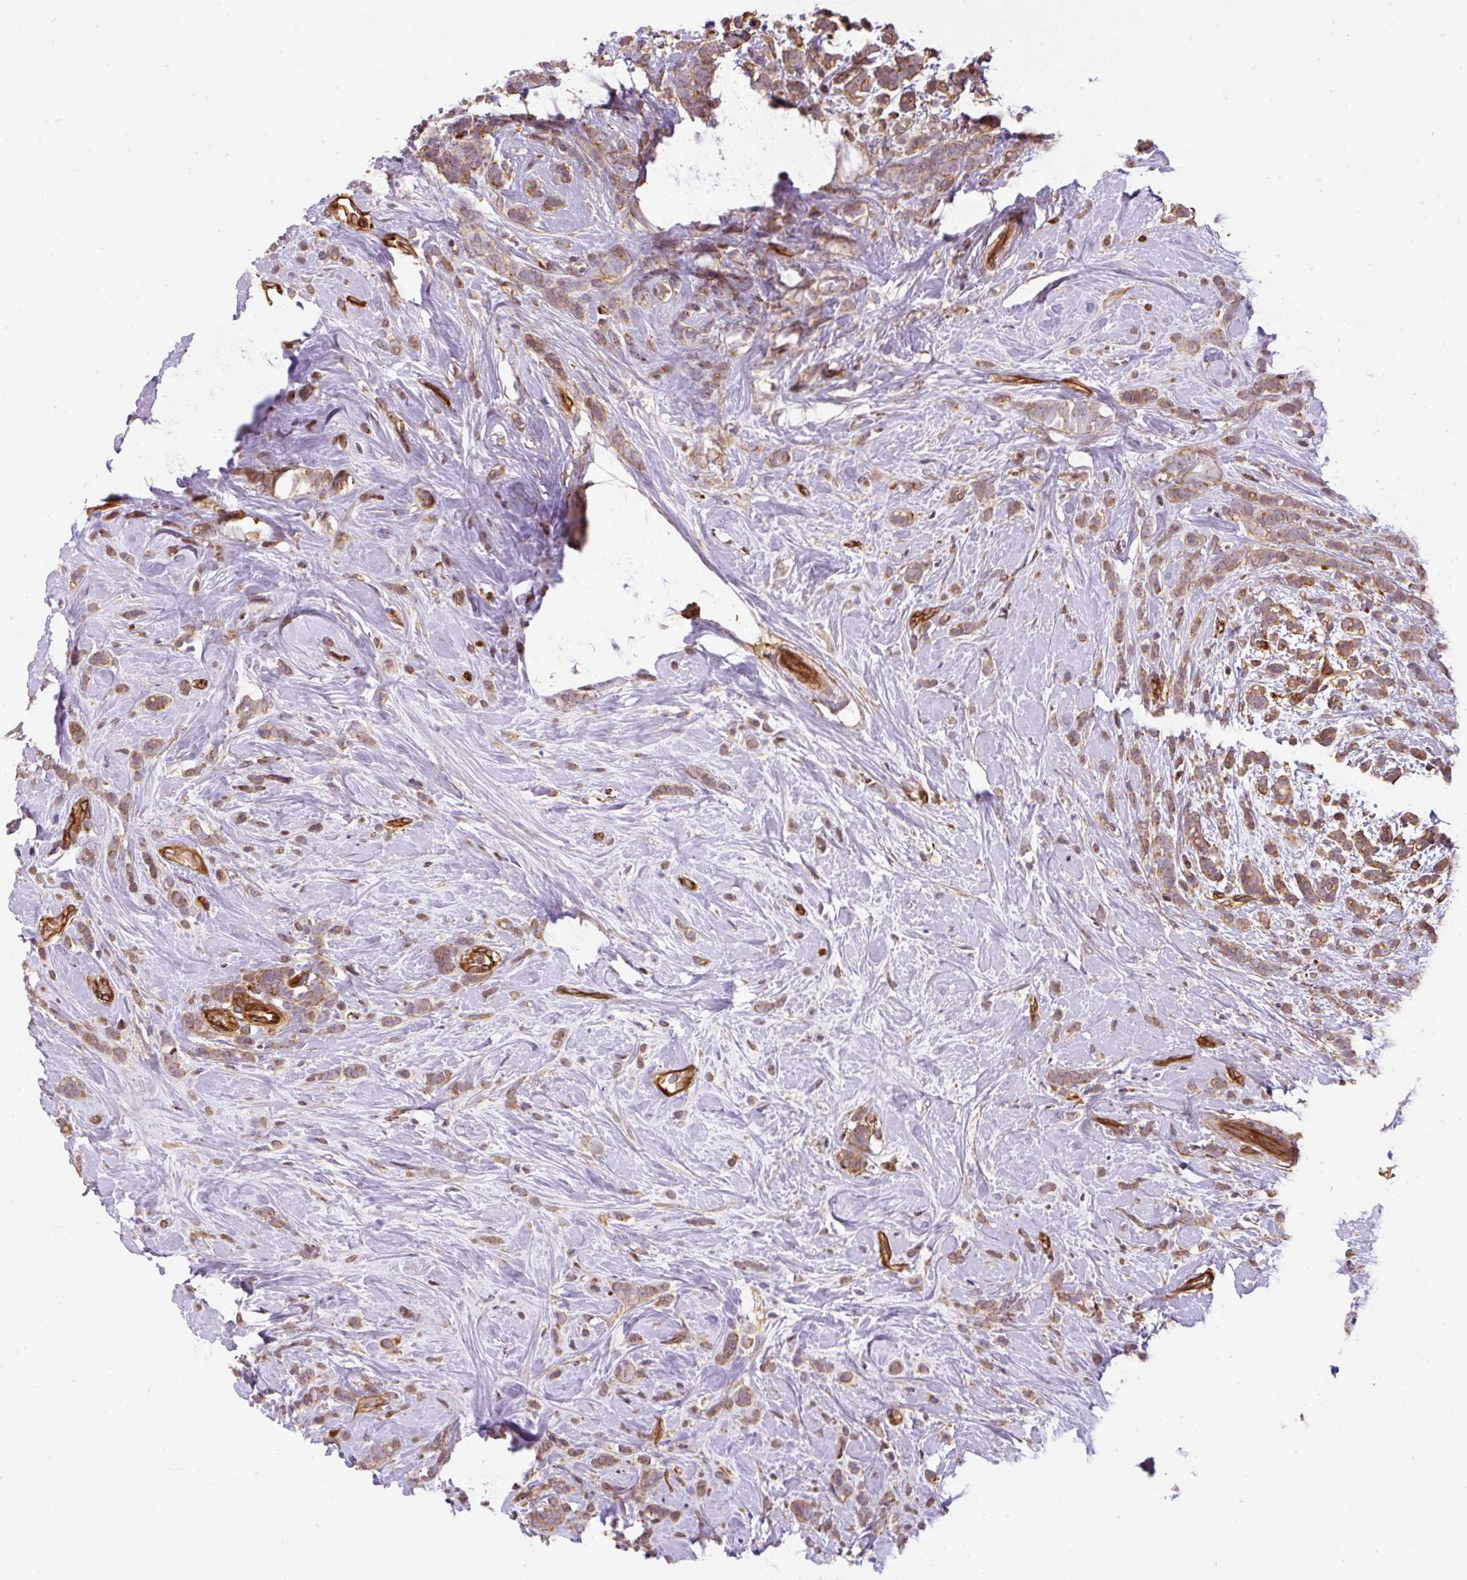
{"staining": {"intensity": "moderate", "quantity": ">75%", "location": "cytoplasmic/membranous"}, "tissue": "breast cancer", "cell_type": "Tumor cells", "image_type": "cancer", "snomed": [{"axis": "morphology", "description": "Lobular carcinoma"}, {"axis": "topography", "description": "Breast"}], "caption": "Immunohistochemistry (IHC) (DAB) staining of breast cancer shows moderate cytoplasmic/membranous protein staining in approximately >75% of tumor cells.", "gene": "B3GALT5", "patient": {"sex": "female", "age": 58}}